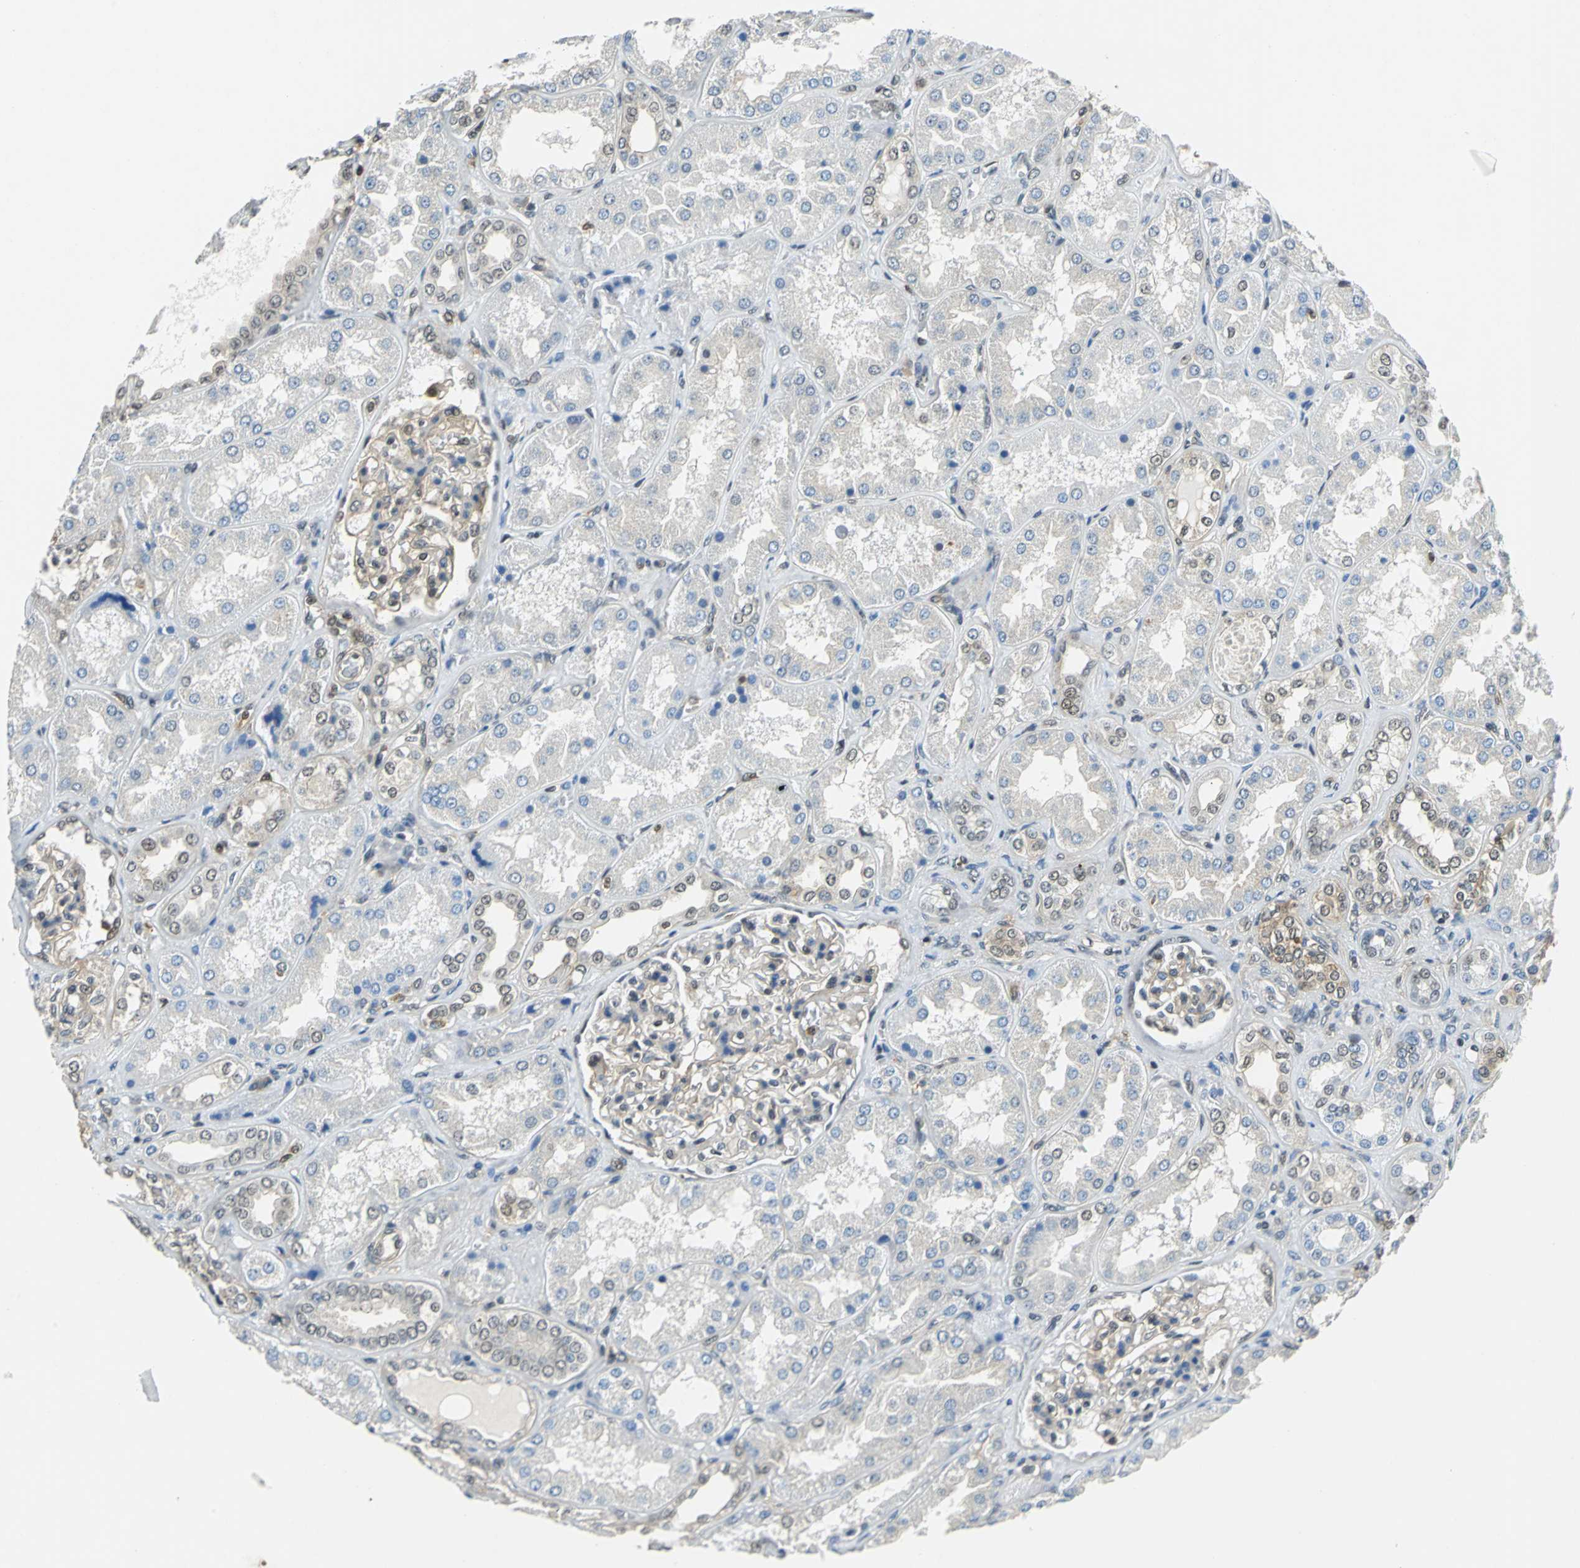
{"staining": {"intensity": "moderate", "quantity": "25%-75%", "location": "cytoplasmic/membranous,nuclear"}, "tissue": "kidney", "cell_type": "Cells in glomeruli", "image_type": "normal", "snomed": [{"axis": "morphology", "description": "Normal tissue, NOS"}, {"axis": "topography", "description": "Kidney"}], "caption": "IHC of unremarkable kidney exhibits medium levels of moderate cytoplasmic/membranous,nuclear staining in about 25%-75% of cells in glomeruli.", "gene": "ARPC3", "patient": {"sex": "female", "age": 56}}